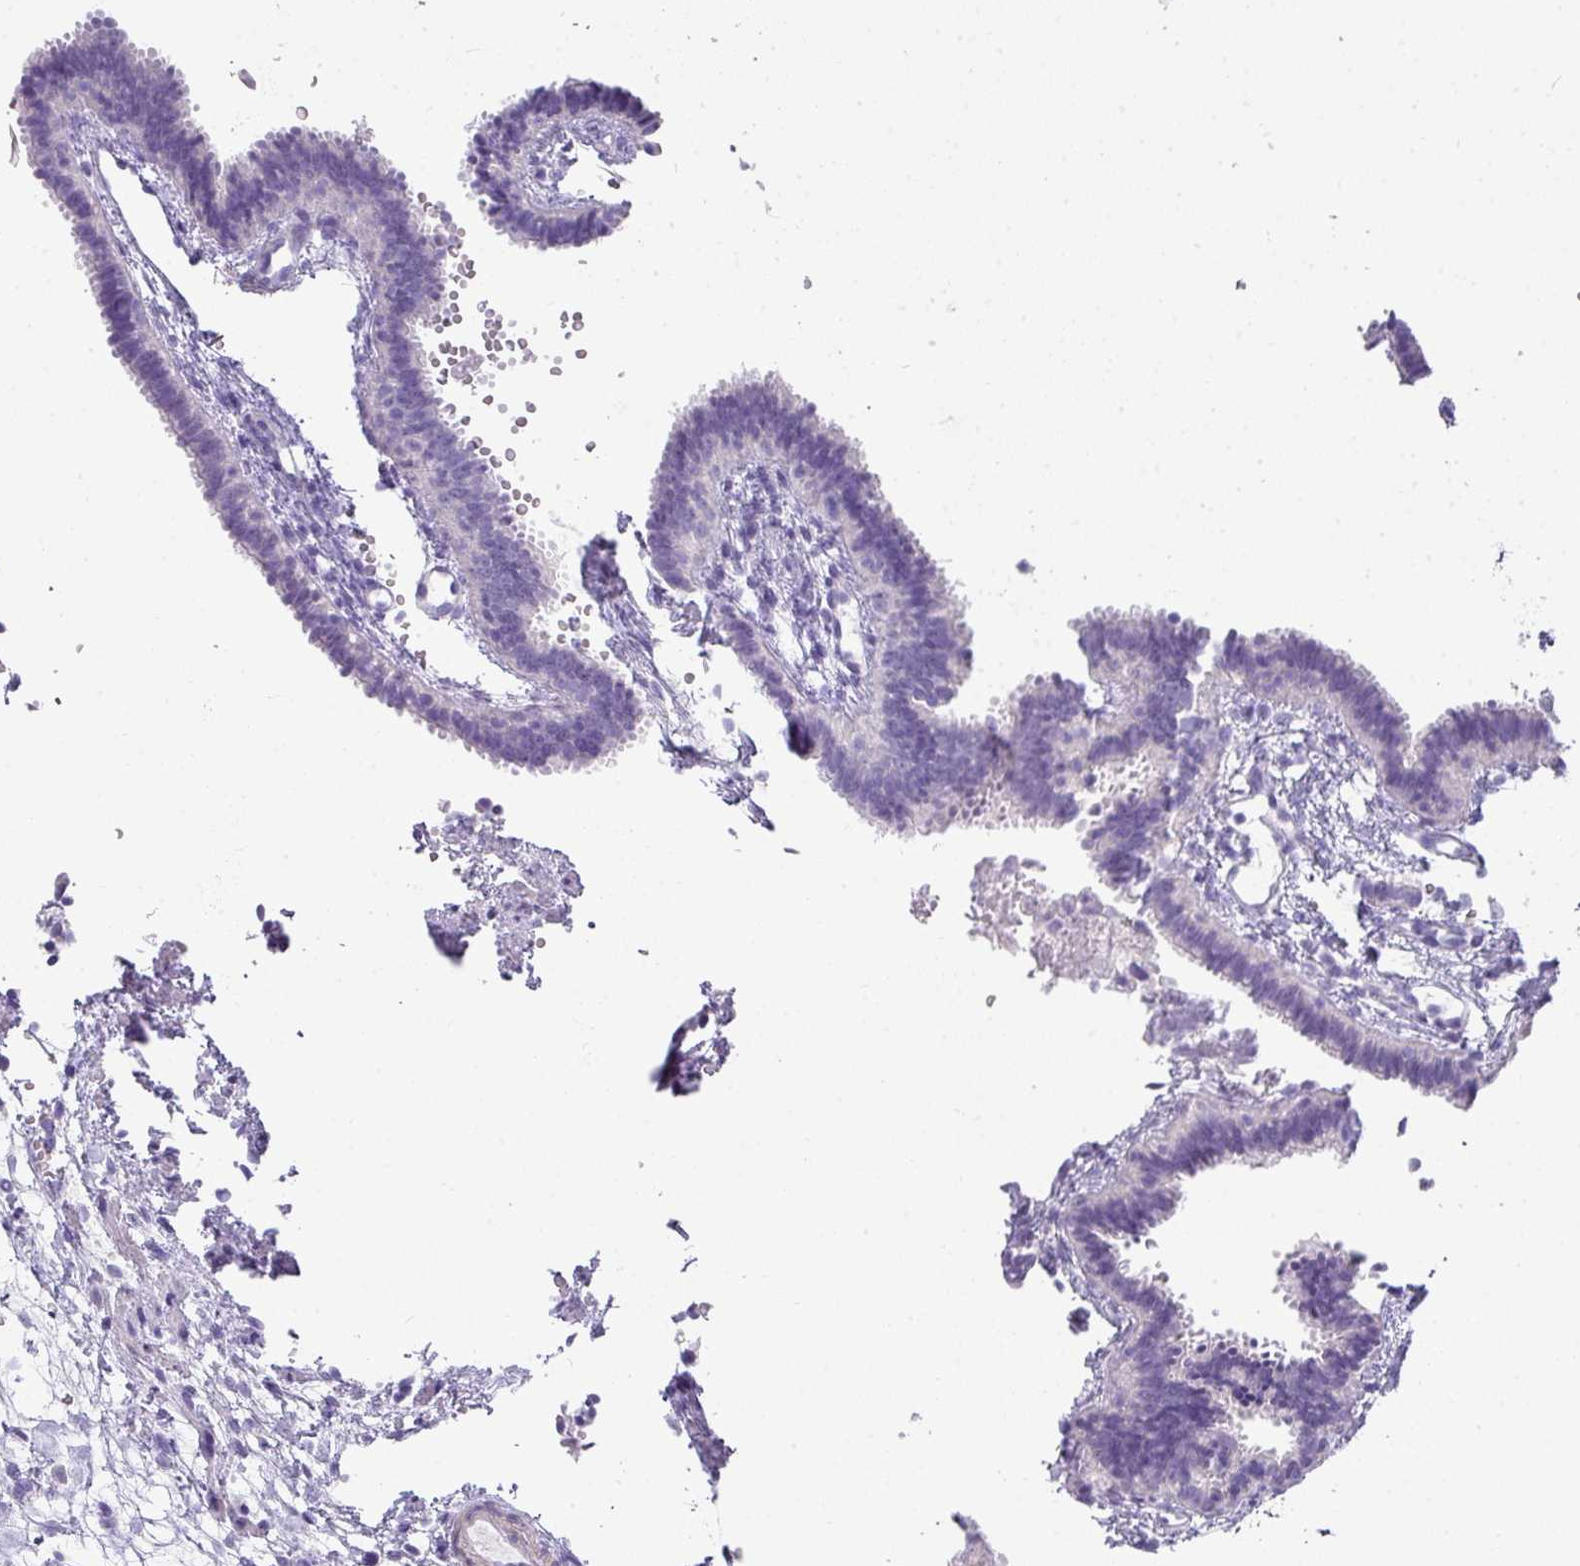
{"staining": {"intensity": "negative", "quantity": "none", "location": "none"}, "tissue": "fallopian tube", "cell_type": "Glandular cells", "image_type": "normal", "snomed": [{"axis": "morphology", "description": "Normal tissue, NOS"}, {"axis": "topography", "description": "Fallopian tube"}], "caption": "A photomicrograph of fallopian tube stained for a protein reveals no brown staining in glandular cells. (Brightfield microscopy of DAB (3,3'-diaminobenzidine) immunohistochemistry (IHC) at high magnification).", "gene": "GLI4", "patient": {"sex": "female", "age": 37}}